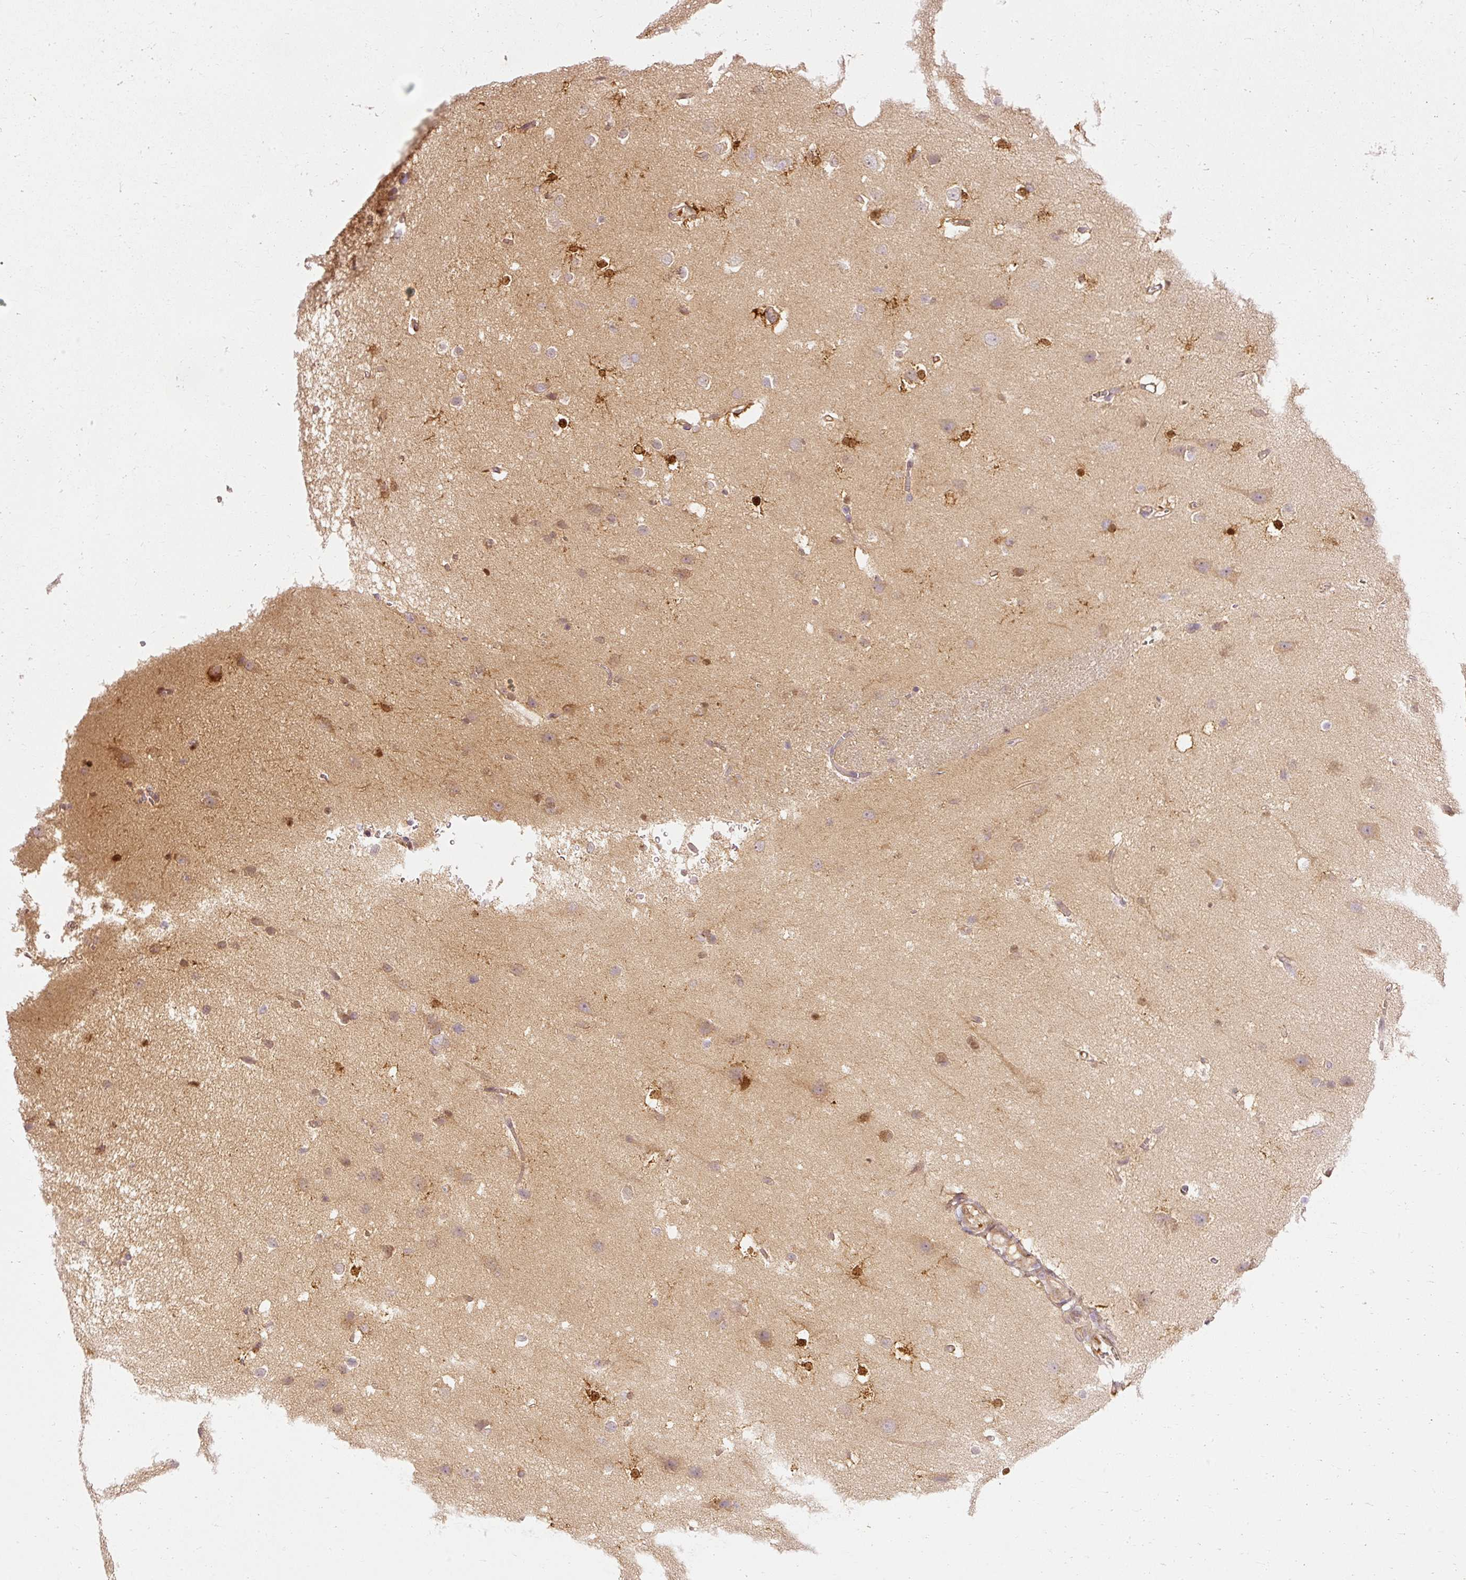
{"staining": {"intensity": "moderate", "quantity": "25%-75%", "location": "cytoplasmic/membranous"}, "tissue": "cerebral cortex", "cell_type": "Endothelial cells", "image_type": "normal", "snomed": [{"axis": "morphology", "description": "Normal tissue, NOS"}, {"axis": "topography", "description": "Cerebral cortex"}], "caption": "Immunohistochemistry (DAB (3,3'-diaminobenzidine)) staining of unremarkable cerebral cortex displays moderate cytoplasmic/membranous protein positivity in about 25%-75% of endothelial cells. (DAB (3,3'-diaminobenzidine) IHC with brightfield microscopy, high magnification).", "gene": "ARMH3", "patient": {"sex": "male", "age": 37}}